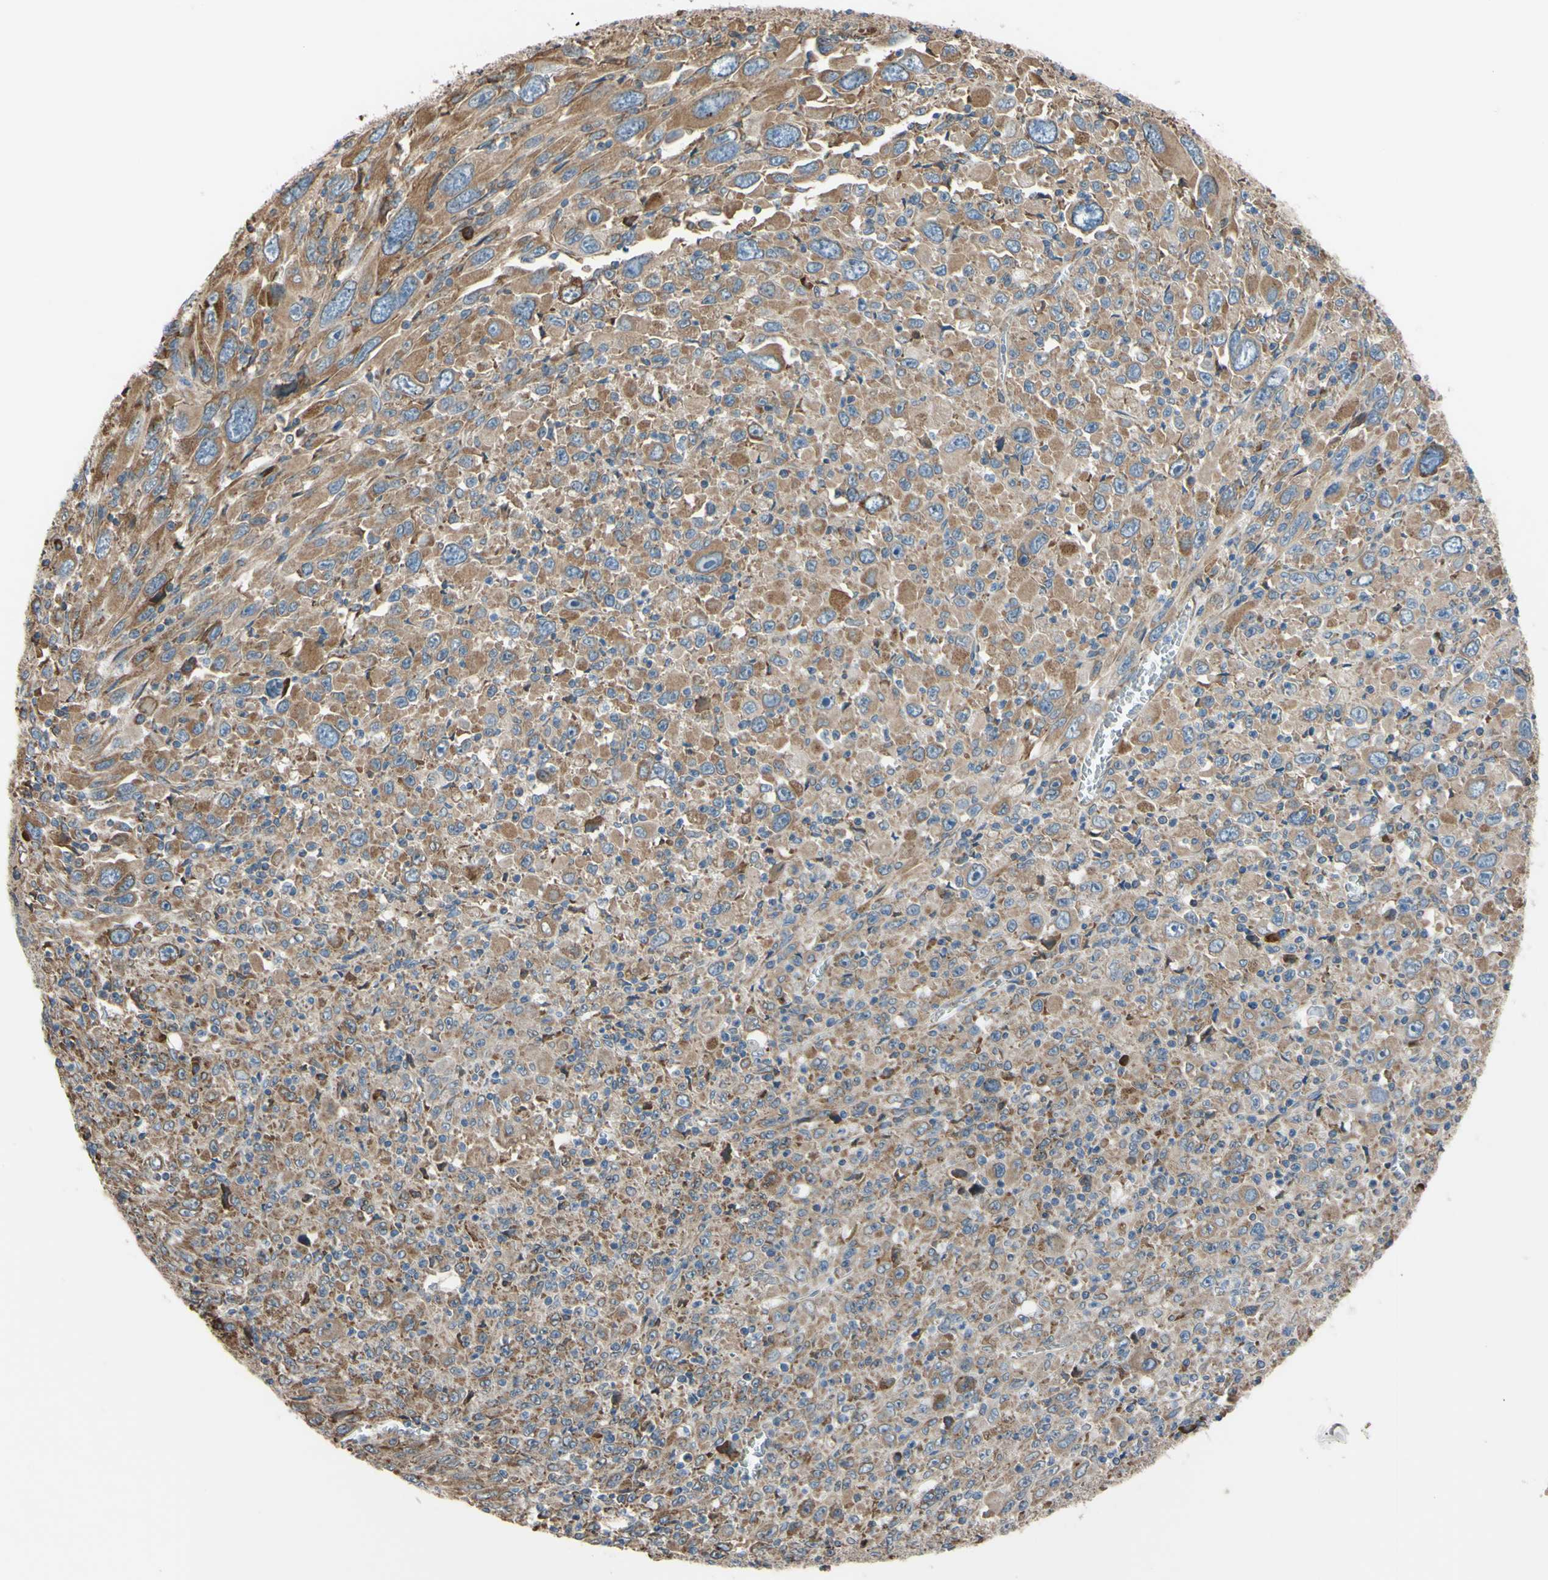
{"staining": {"intensity": "moderate", "quantity": ">75%", "location": "cytoplasmic/membranous"}, "tissue": "melanoma", "cell_type": "Tumor cells", "image_type": "cancer", "snomed": [{"axis": "morphology", "description": "Malignant melanoma, Metastatic site"}, {"axis": "topography", "description": "Skin"}], "caption": "Moderate cytoplasmic/membranous positivity for a protein is present in approximately >75% of tumor cells of melanoma using immunohistochemistry (IHC).", "gene": "BMF", "patient": {"sex": "female", "age": 56}}